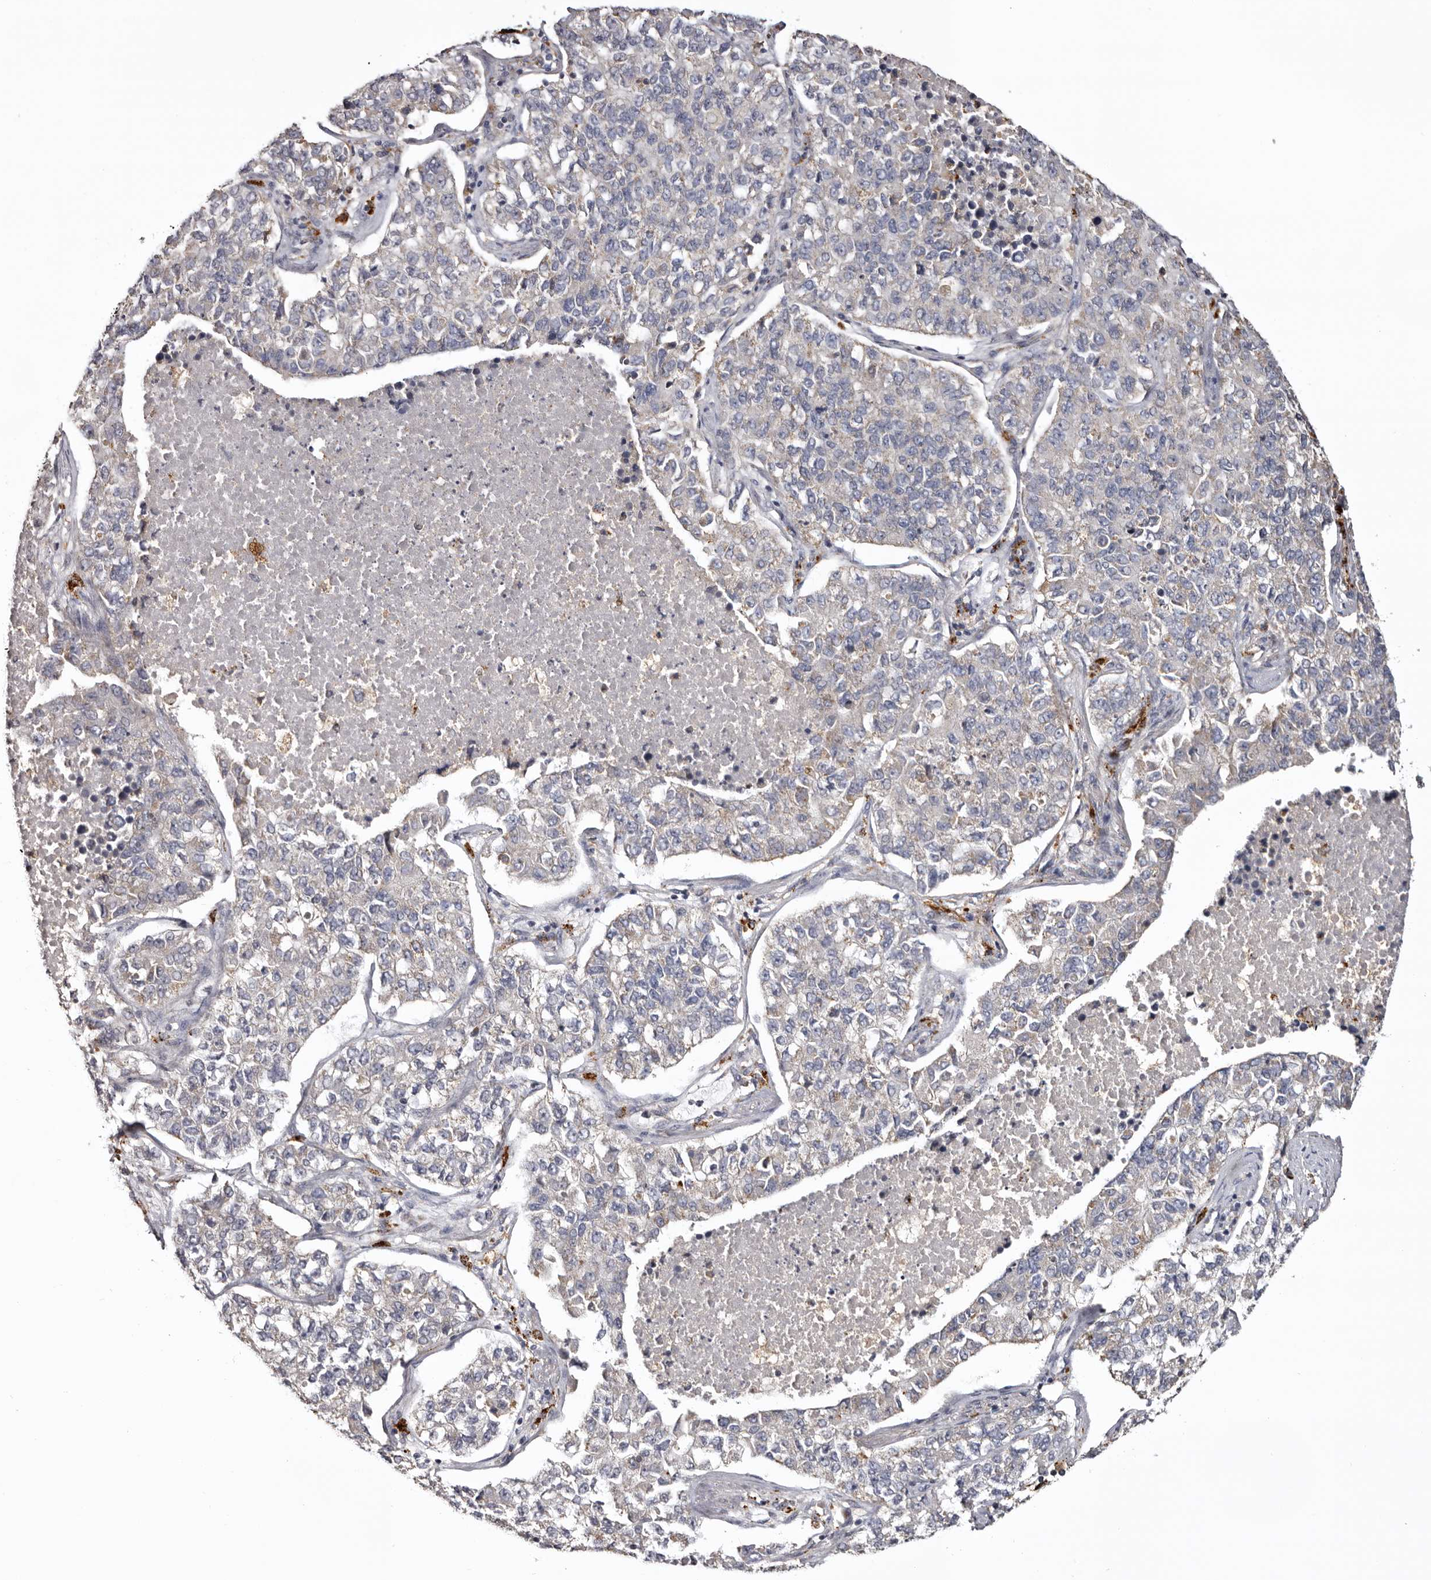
{"staining": {"intensity": "negative", "quantity": "none", "location": "none"}, "tissue": "lung cancer", "cell_type": "Tumor cells", "image_type": "cancer", "snomed": [{"axis": "morphology", "description": "Adenocarcinoma, NOS"}, {"axis": "topography", "description": "Lung"}], "caption": "A high-resolution image shows IHC staining of lung cancer (adenocarcinoma), which demonstrates no significant staining in tumor cells.", "gene": "MECR", "patient": {"sex": "male", "age": 49}}